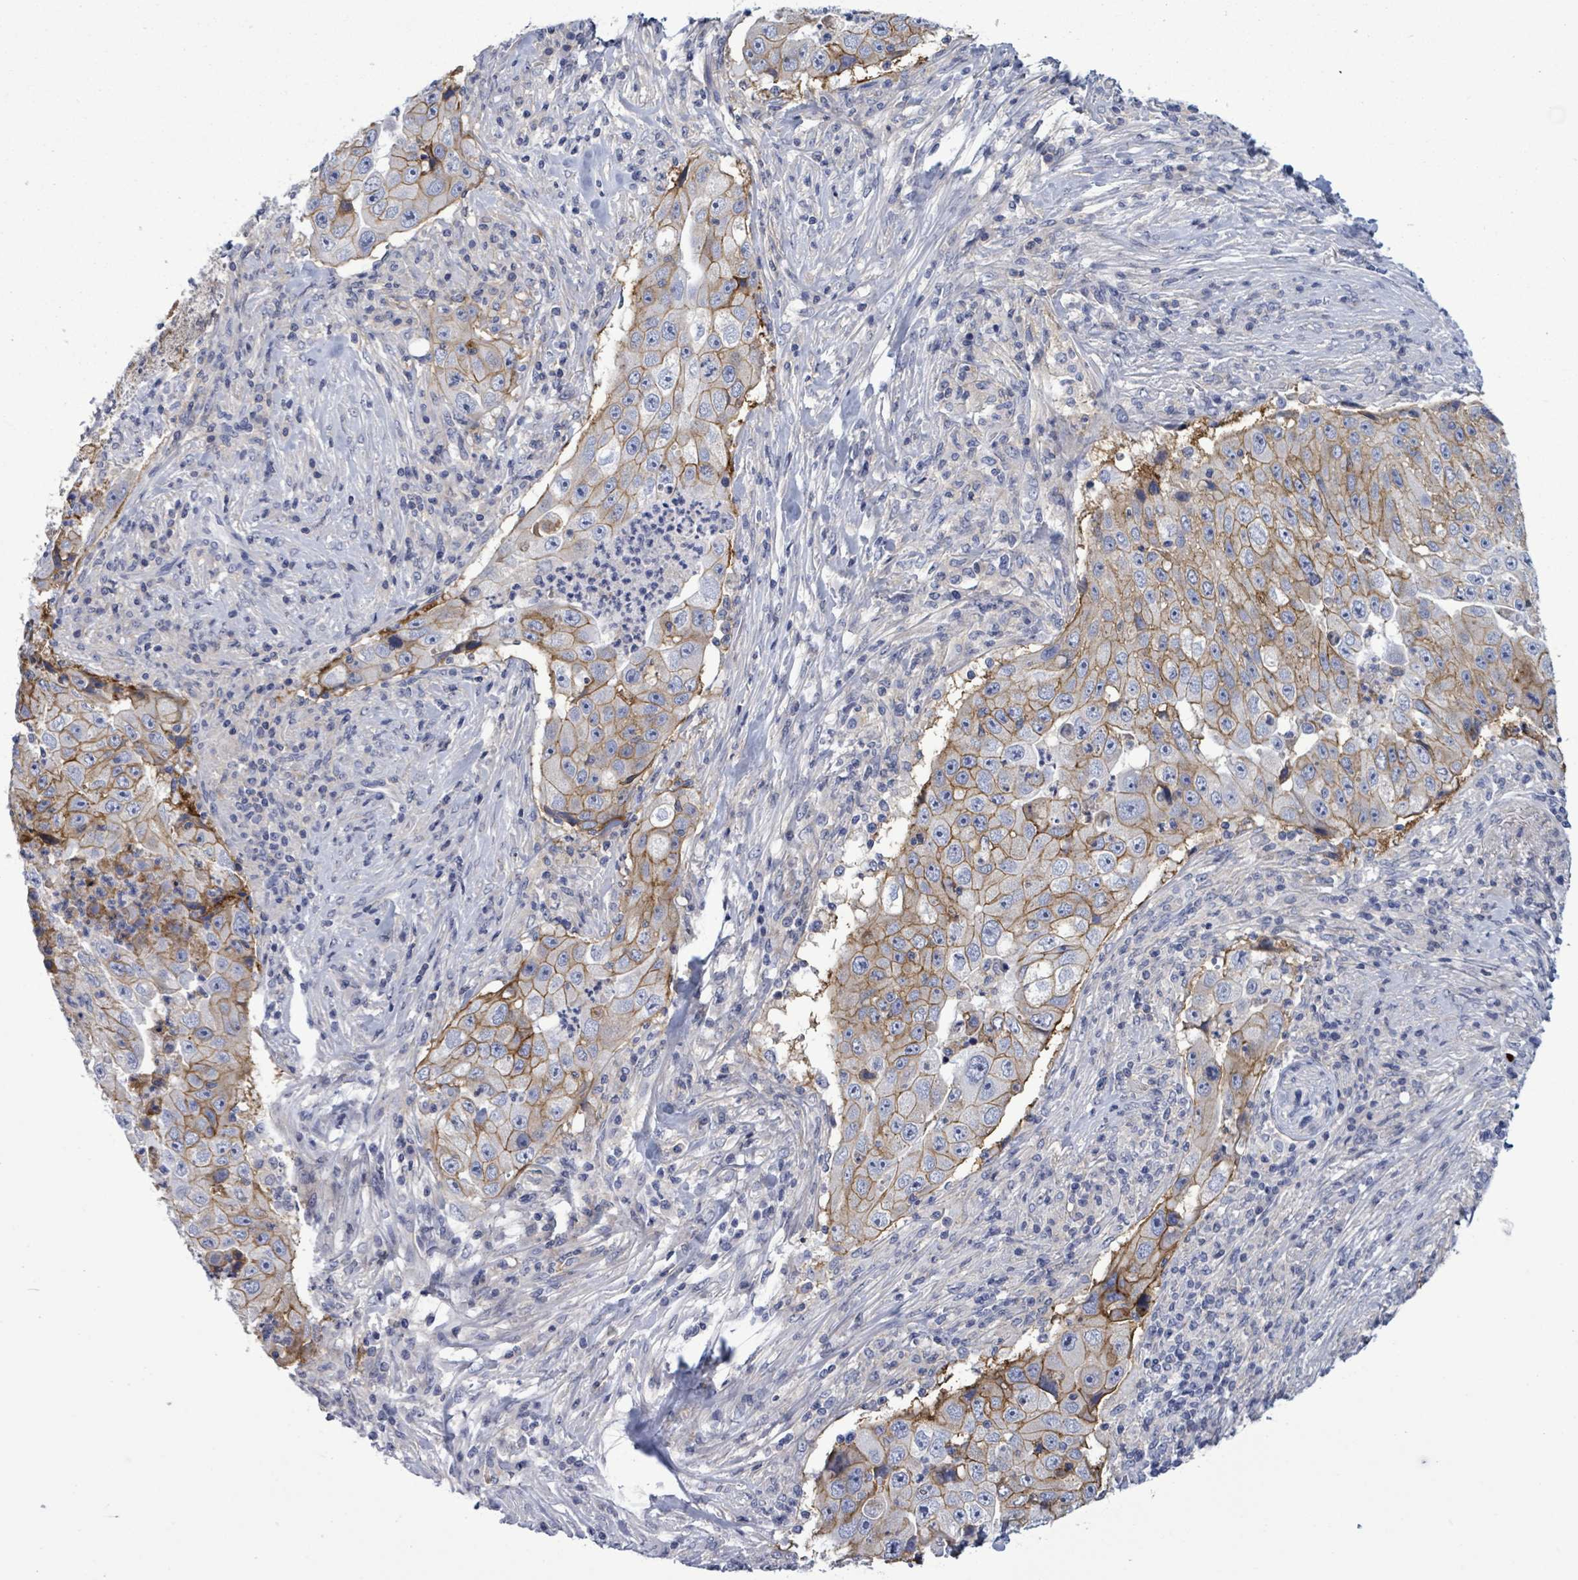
{"staining": {"intensity": "moderate", "quantity": ">75%", "location": "cytoplasmic/membranous"}, "tissue": "lung cancer", "cell_type": "Tumor cells", "image_type": "cancer", "snomed": [{"axis": "morphology", "description": "Squamous cell carcinoma, NOS"}, {"axis": "topography", "description": "Lung"}], "caption": "Immunohistochemical staining of lung cancer (squamous cell carcinoma) shows medium levels of moderate cytoplasmic/membranous protein positivity in approximately >75% of tumor cells.", "gene": "BSG", "patient": {"sex": "male", "age": 64}}